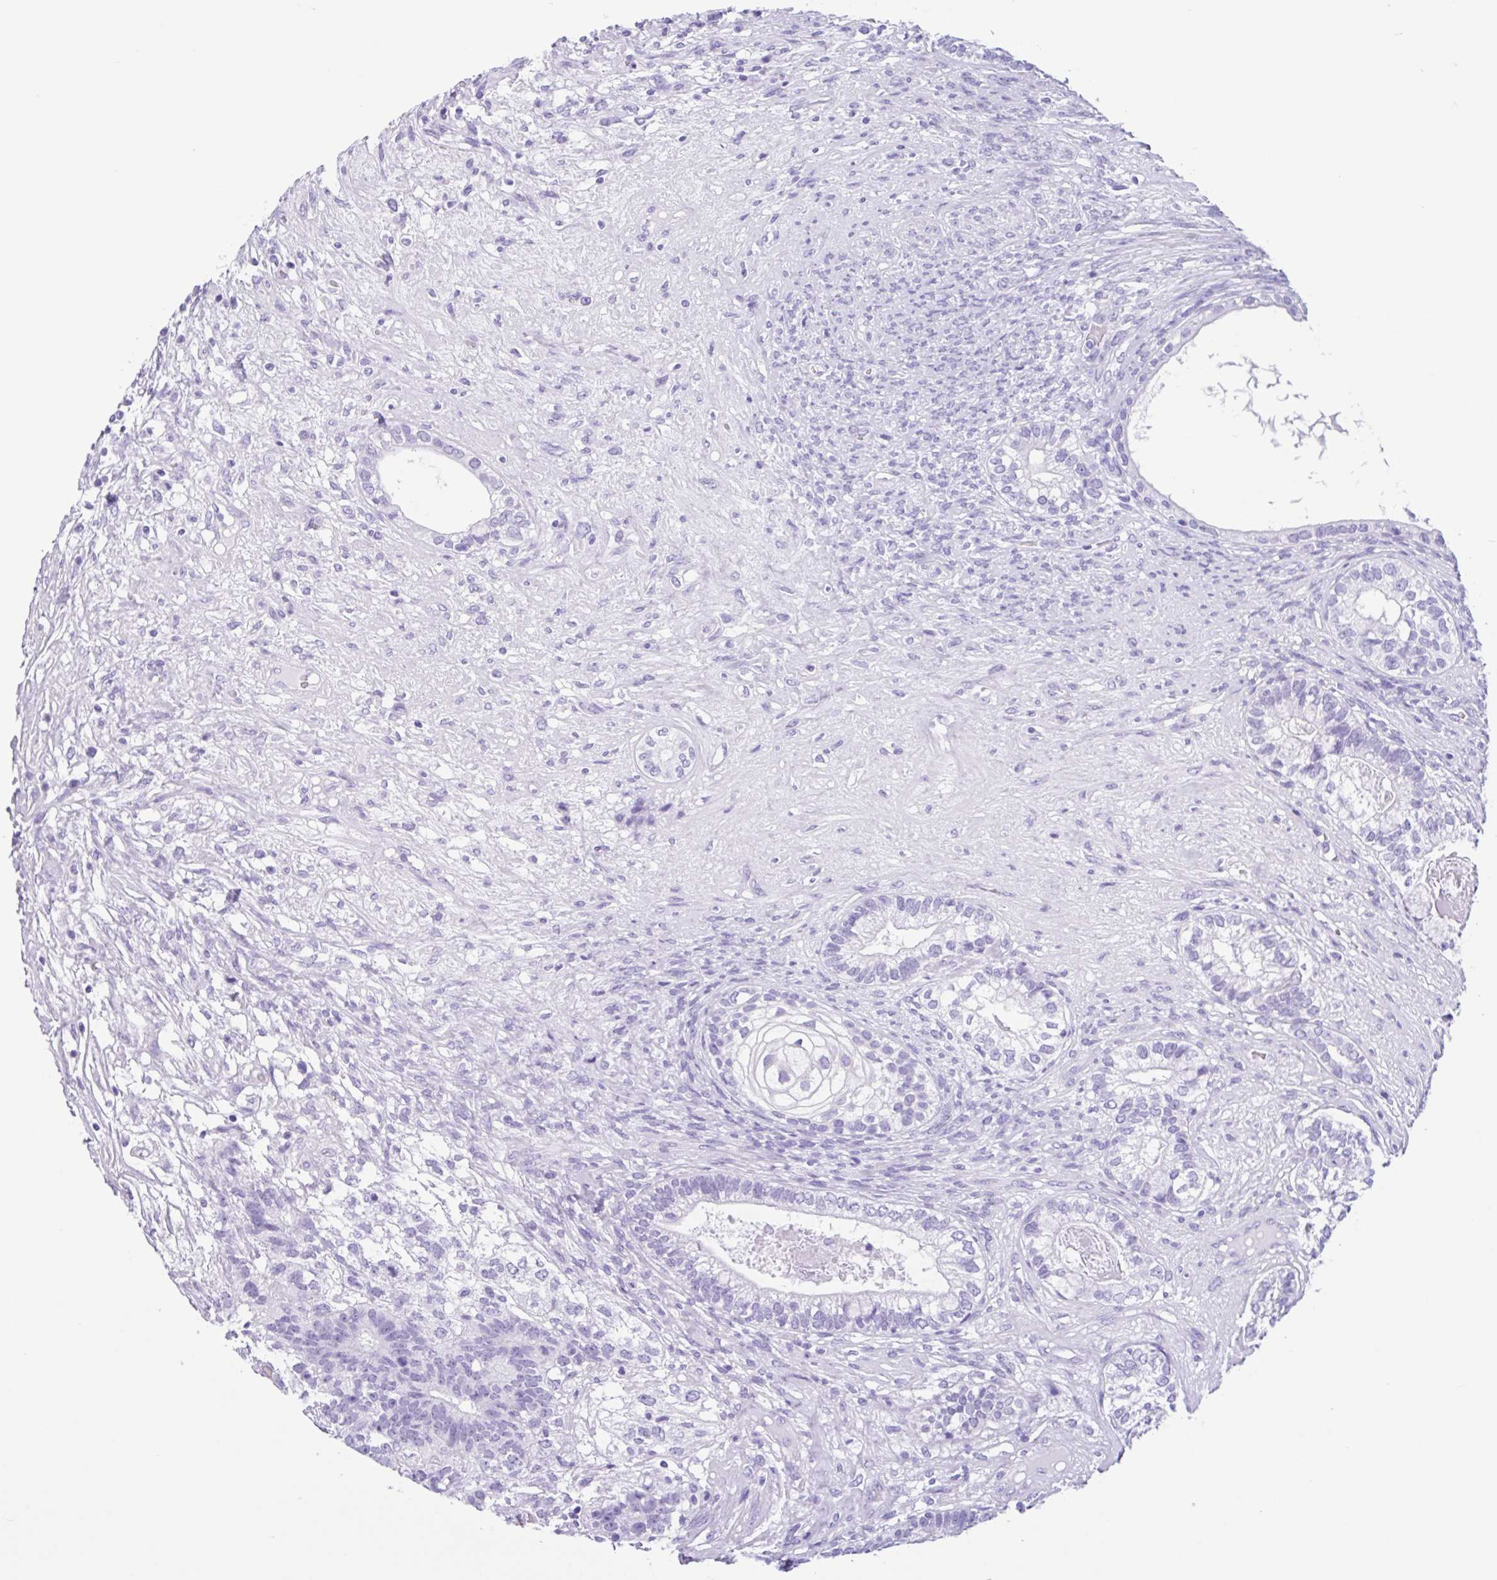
{"staining": {"intensity": "negative", "quantity": "none", "location": "none"}, "tissue": "testis cancer", "cell_type": "Tumor cells", "image_type": "cancer", "snomed": [{"axis": "morphology", "description": "Seminoma, NOS"}, {"axis": "morphology", "description": "Carcinoma, Embryonal, NOS"}, {"axis": "topography", "description": "Testis"}], "caption": "IHC of embryonal carcinoma (testis) reveals no expression in tumor cells. The staining is performed using DAB (3,3'-diaminobenzidine) brown chromogen with nuclei counter-stained in using hematoxylin.", "gene": "IAPP", "patient": {"sex": "male", "age": 41}}